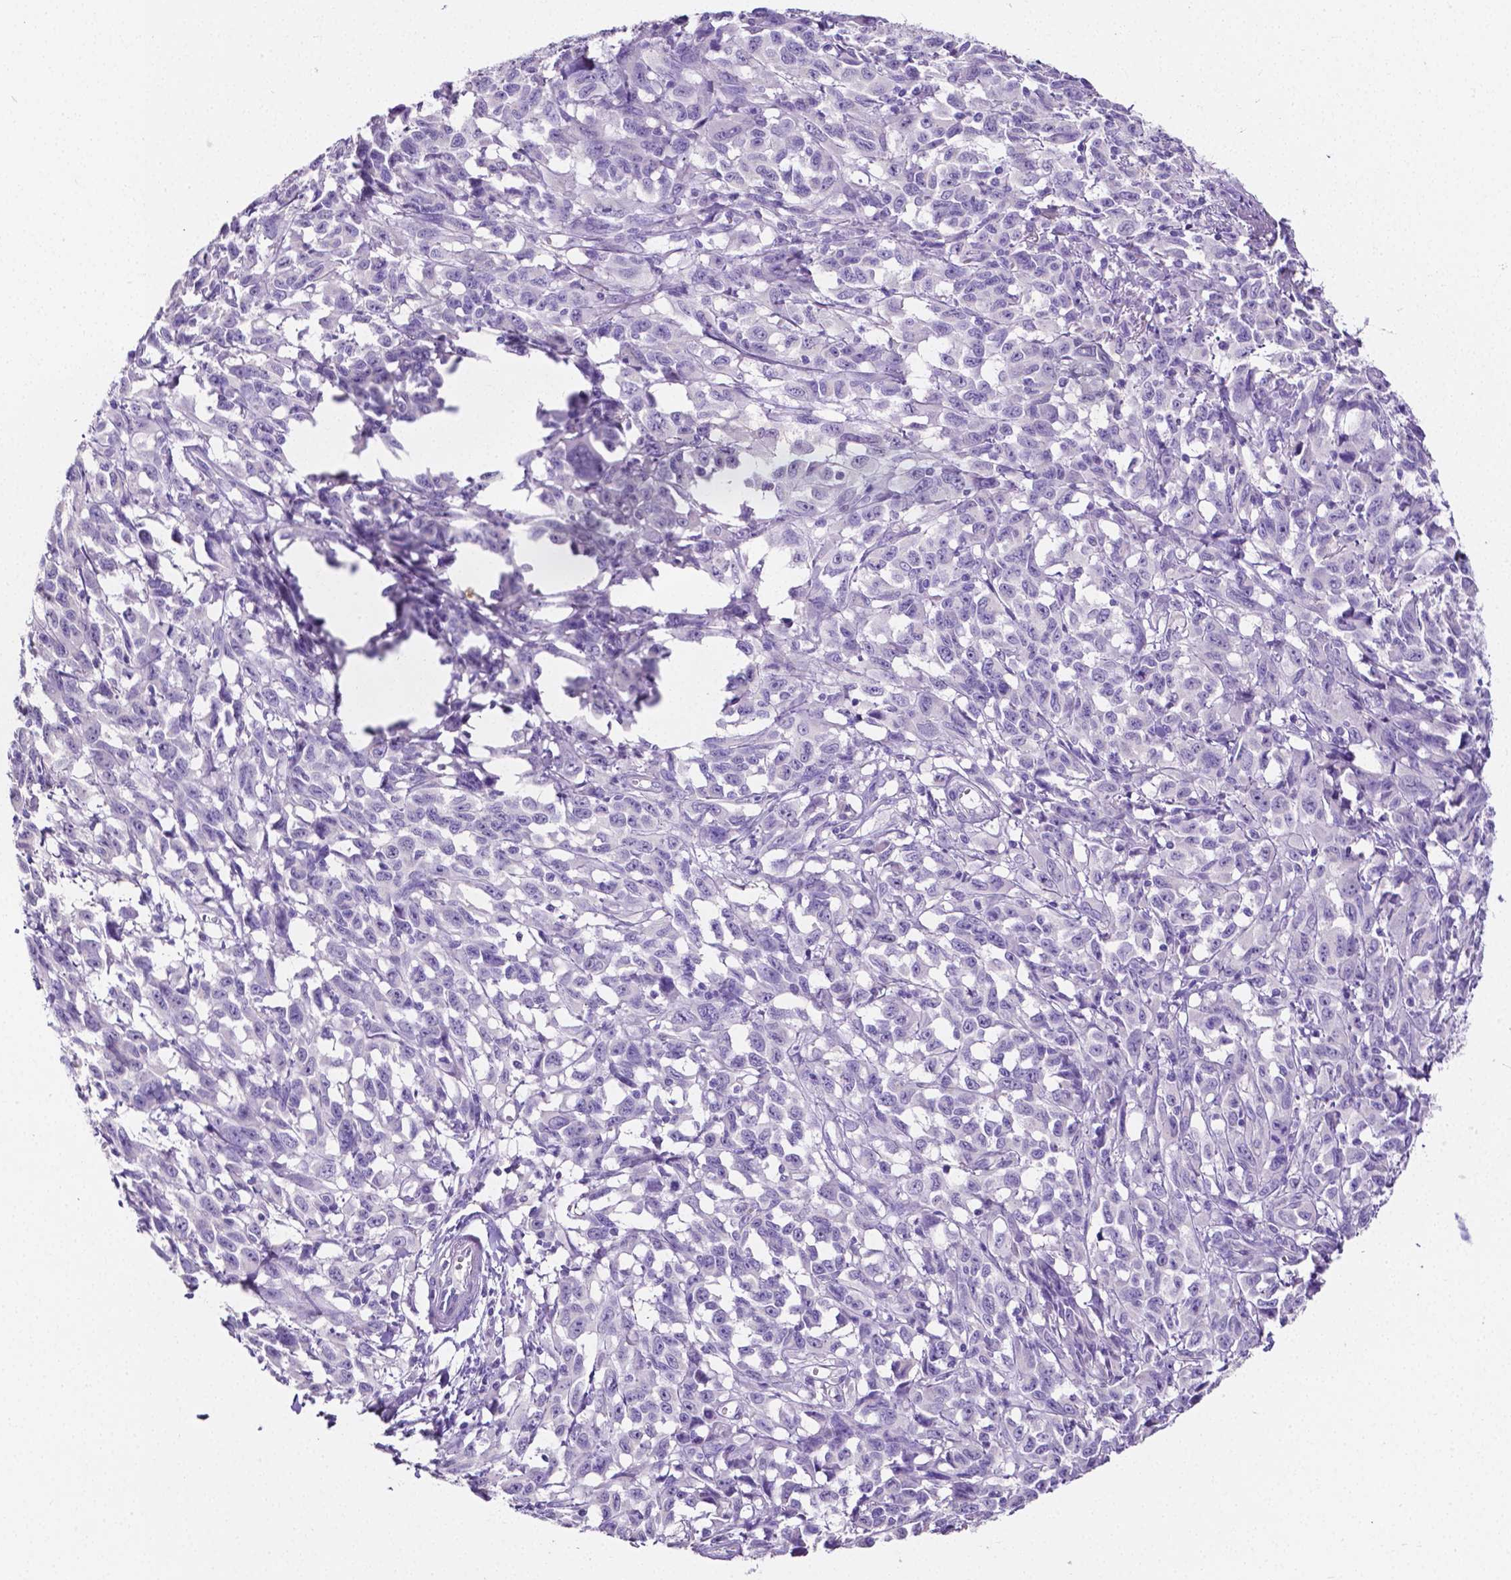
{"staining": {"intensity": "negative", "quantity": "none", "location": "none"}, "tissue": "melanoma", "cell_type": "Tumor cells", "image_type": "cancer", "snomed": [{"axis": "morphology", "description": "Malignant melanoma, NOS"}, {"axis": "topography", "description": "Vulva, labia, clitoris and Bartholin´s gland, NO"}], "caption": "IHC micrograph of neoplastic tissue: human malignant melanoma stained with DAB shows no significant protein positivity in tumor cells.", "gene": "SLC22A2", "patient": {"sex": "female", "age": 75}}